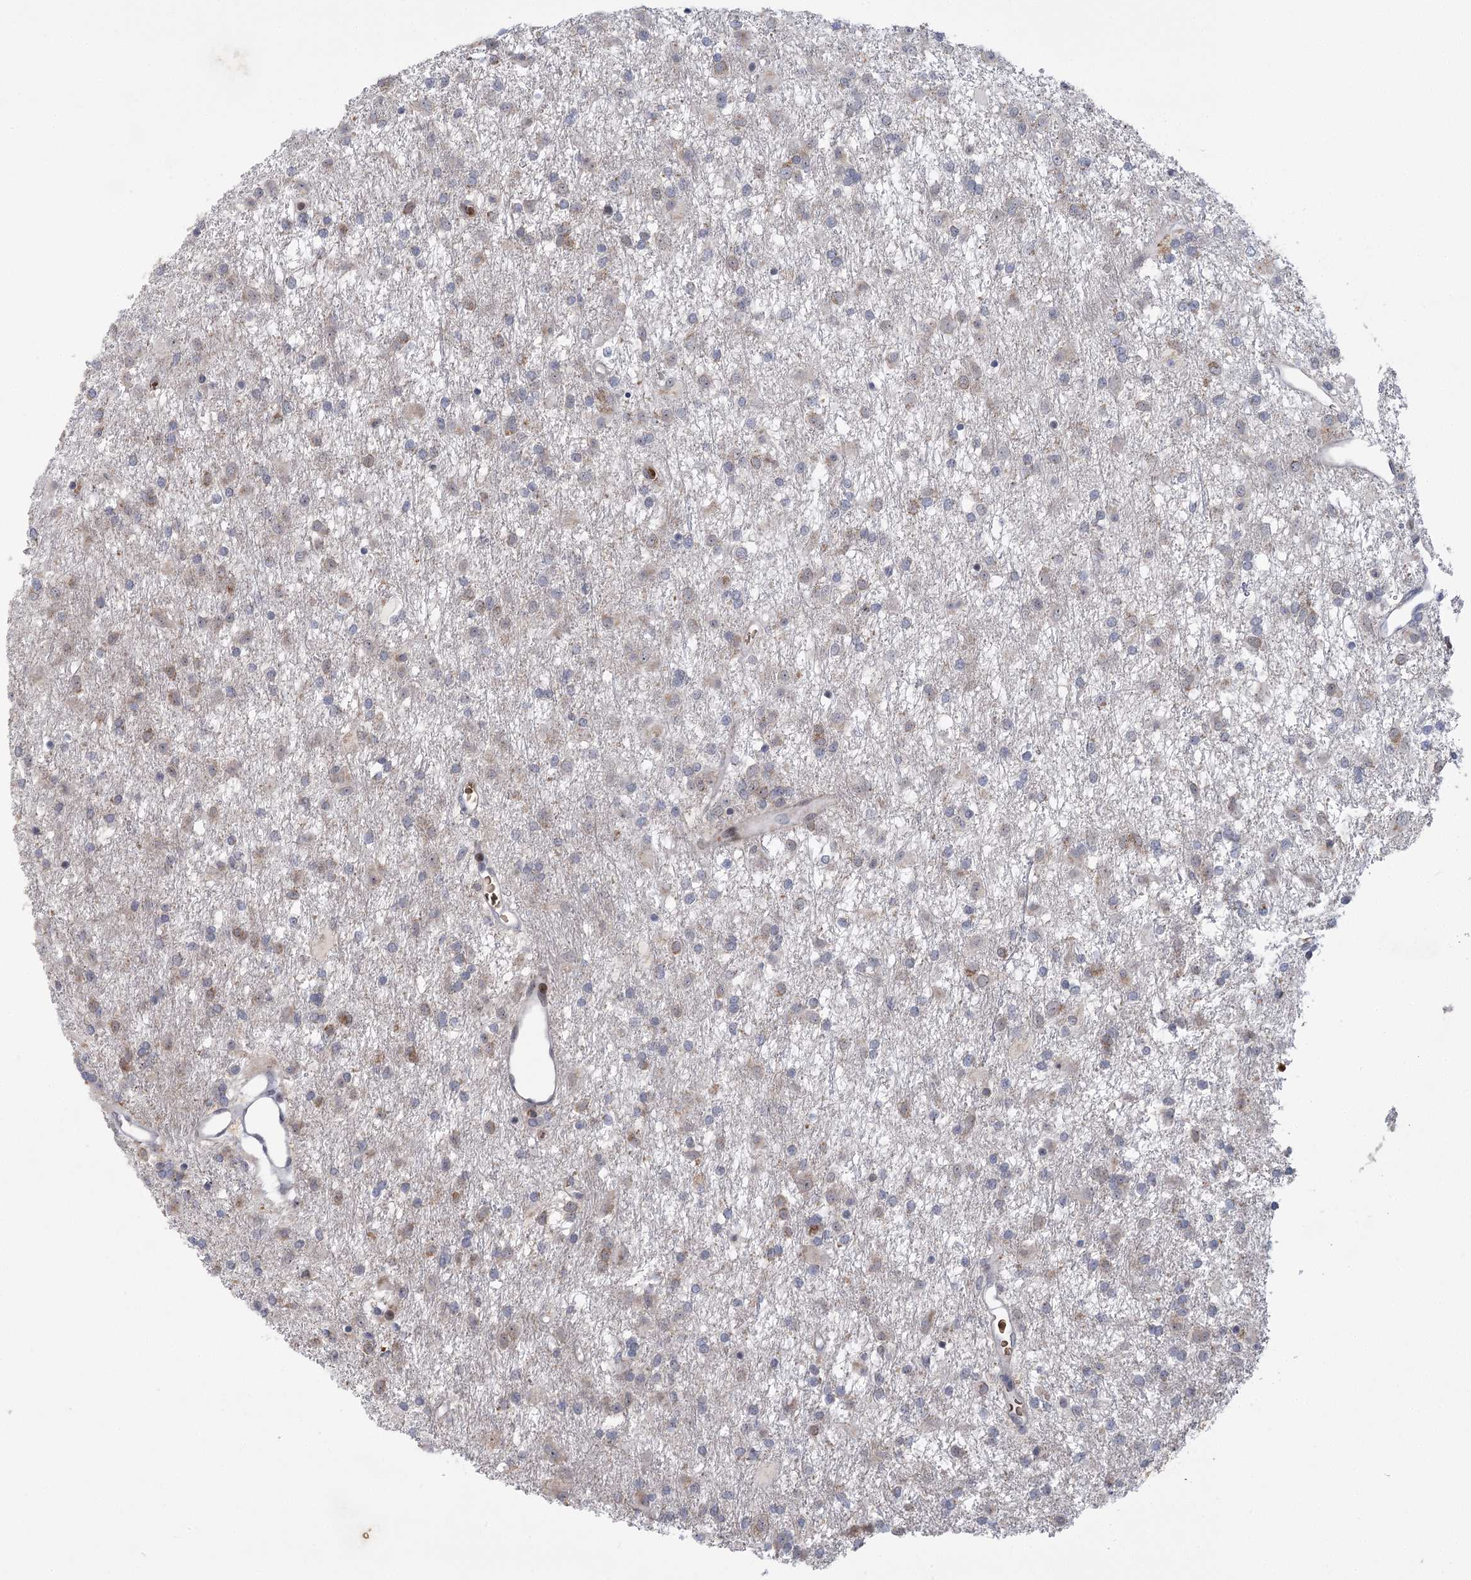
{"staining": {"intensity": "weak", "quantity": "<25%", "location": "cytoplasmic/membranous"}, "tissue": "glioma", "cell_type": "Tumor cells", "image_type": "cancer", "snomed": [{"axis": "morphology", "description": "Glioma, malignant, Low grade"}, {"axis": "topography", "description": "Brain"}], "caption": "Immunohistochemistry photomicrograph of neoplastic tissue: glioma stained with DAB demonstrates no significant protein staining in tumor cells.", "gene": "NSMCE4A", "patient": {"sex": "male", "age": 65}}